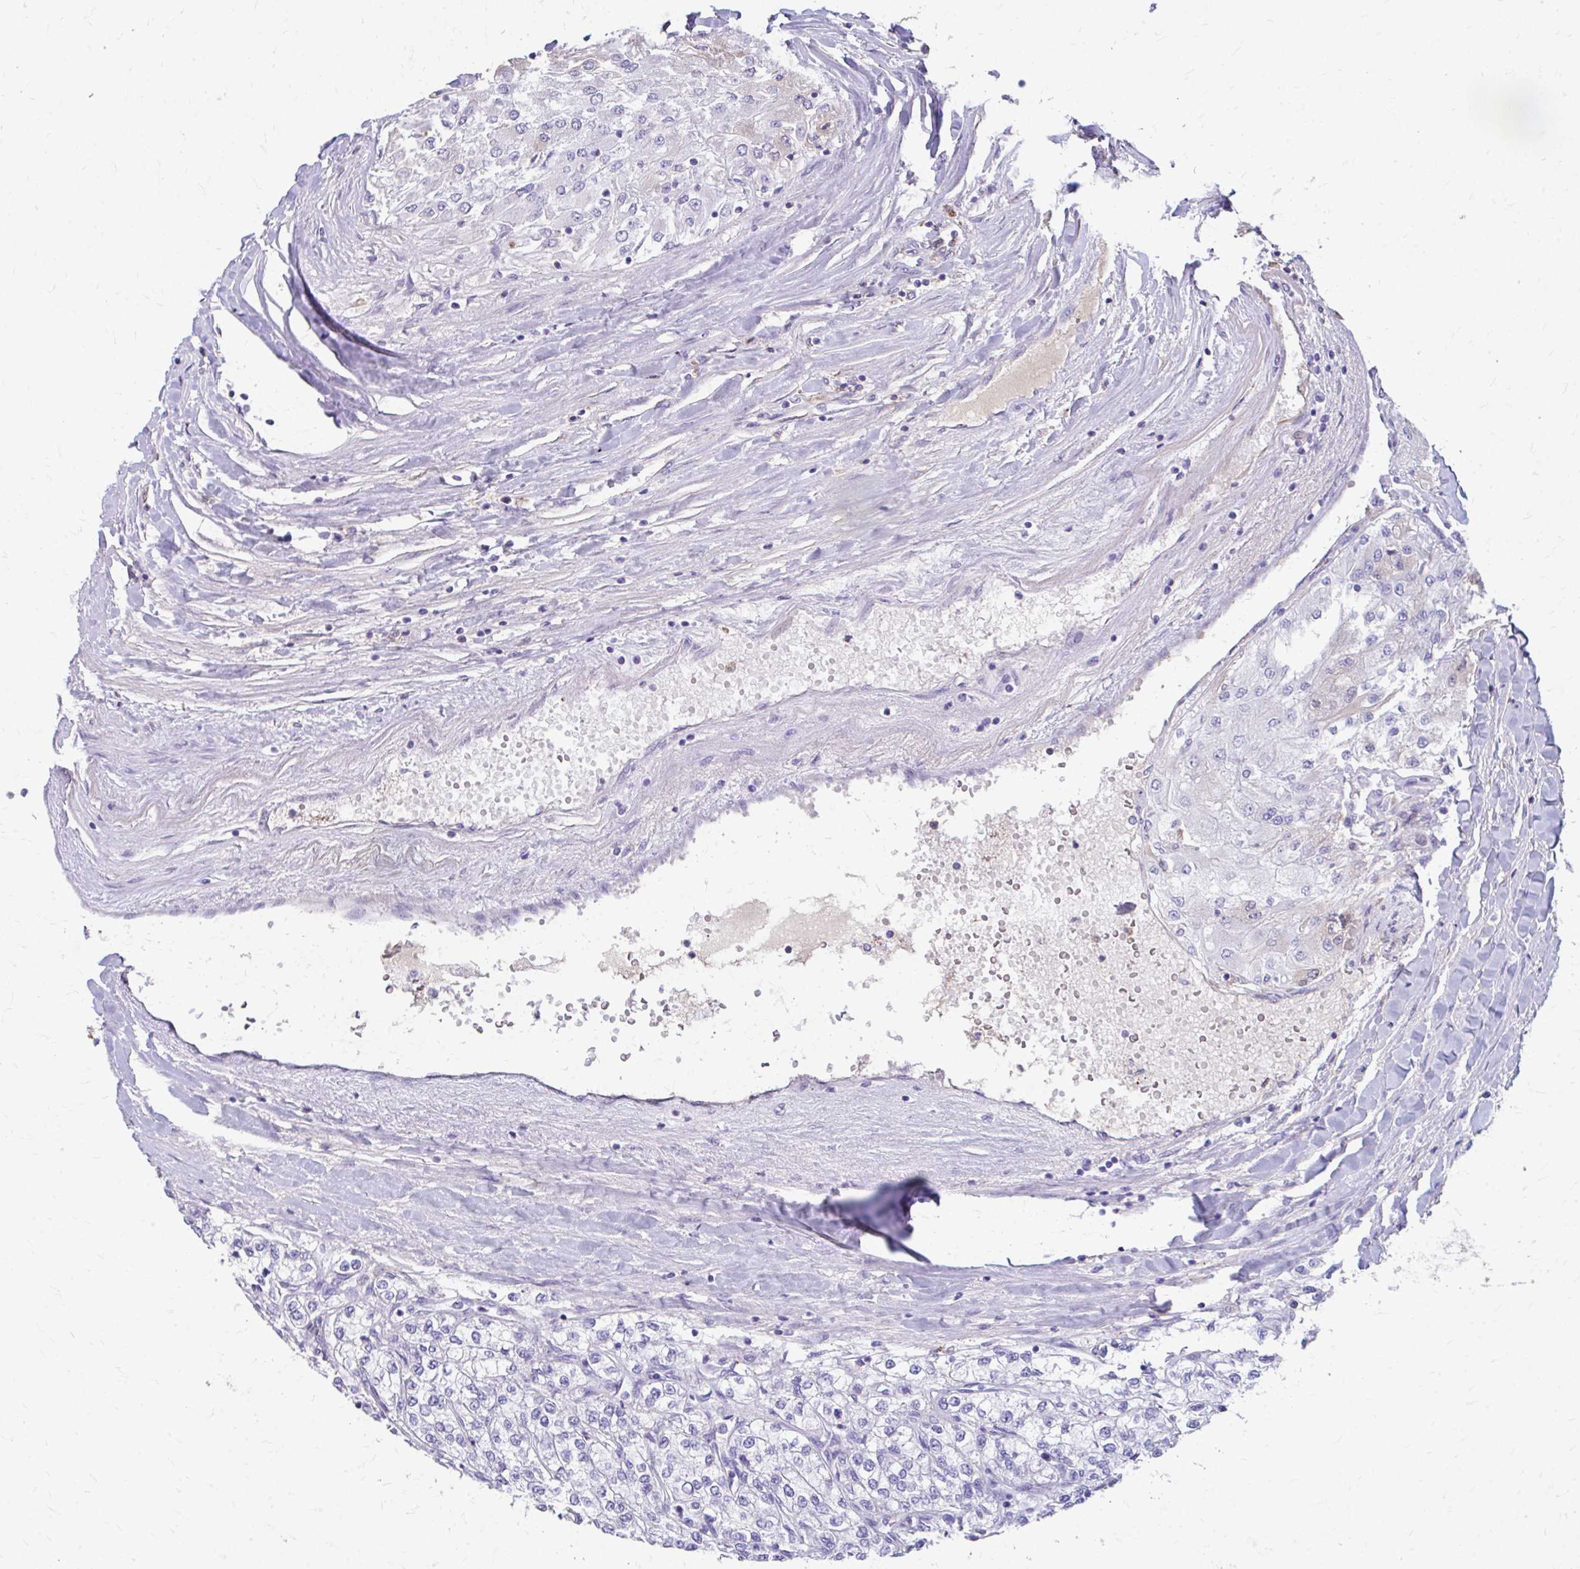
{"staining": {"intensity": "negative", "quantity": "none", "location": "none"}, "tissue": "renal cancer", "cell_type": "Tumor cells", "image_type": "cancer", "snomed": [{"axis": "morphology", "description": "Adenocarcinoma, NOS"}, {"axis": "topography", "description": "Kidney"}], "caption": "An immunohistochemistry (IHC) histopathology image of renal cancer (adenocarcinoma) is shown. There is no staining in tumor cells of renal cancer (adenocarcinoma).", "gene": "CFH", "patient": {"sex": "male", "age": 80}}